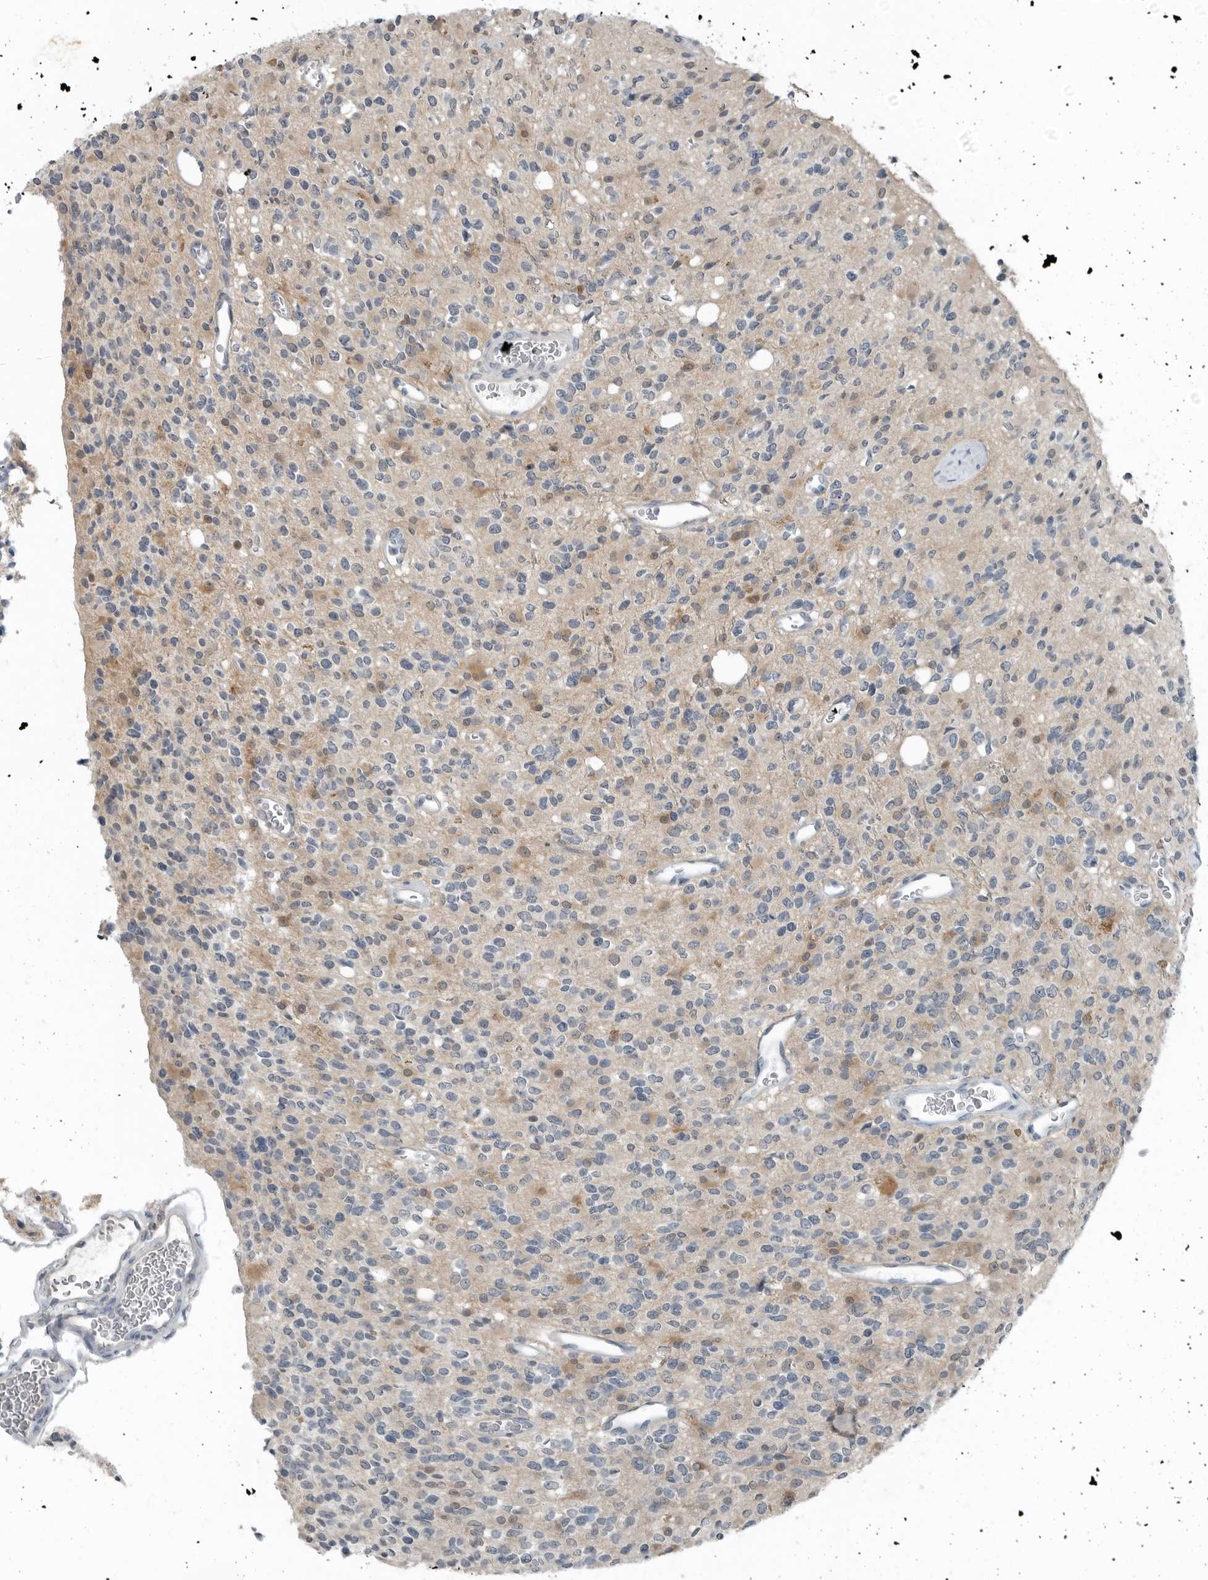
{"staining": {"intensity": "negative", "quantity": "none", "location": "none"}, "tissue": "glioma", "cell_type": "Tumor cells", "image_type": "cancer", "snomed": [{"axis": "morphology", "description": "Glioma, malignant, High grade"}, {"axis": "topography", "description": "Brain"}], "caption": "Photomicrograph shows no protein positivity in tumor cells of malignant high-grade glioma tissue. (Stains: DAB (3,3'-diaminobenzidine) immunohistochemistry with hematoxylin counter stain, Microscopy: brightfield microscopy at high magnification).", "gene": "KYAT1", "patient": {"sex": "male", "age": 34}}